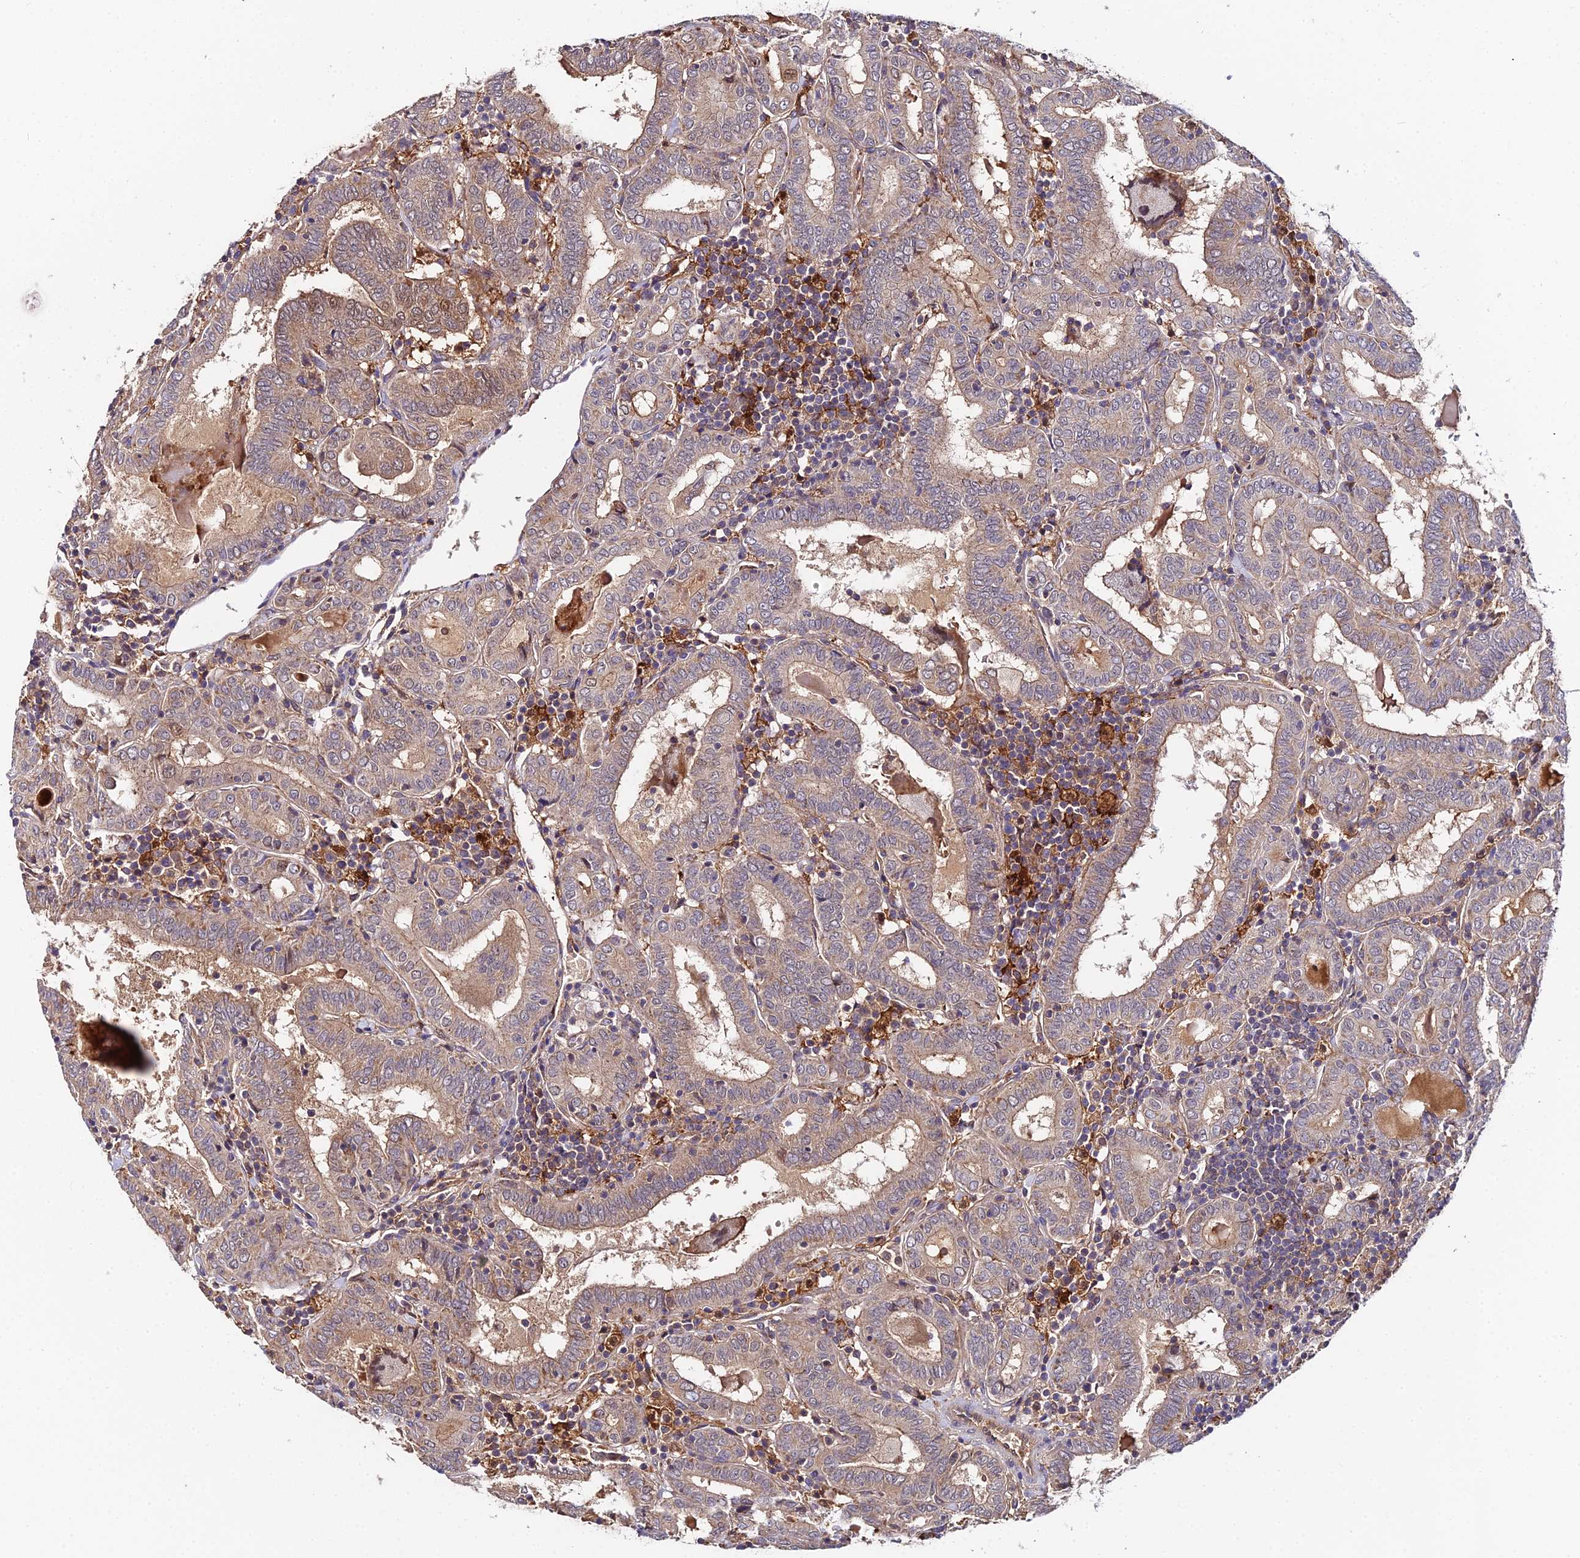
{"staining": {"intensity": "weak", "quantity": ">75%", "location": "cytoplasmic/membranous"}, "tissue": "thyroid cancer", "cell_type": "Tumor cells", "image_type": "cancer", "snomed": [{"axis": "morphology", "description": "Papillary adenocarcinoma, NOS"}, {"axis": "topography", "description": "Thyroid gland"}], "caption": "Brown immunohistochemical staining in human thyroid cancer demonstrates weak cytoplasmic/membranous positivity in approximately >75% of tumor cells.", "gene": "ZBED8", "patient": {"sex": "female", "age": 72}}